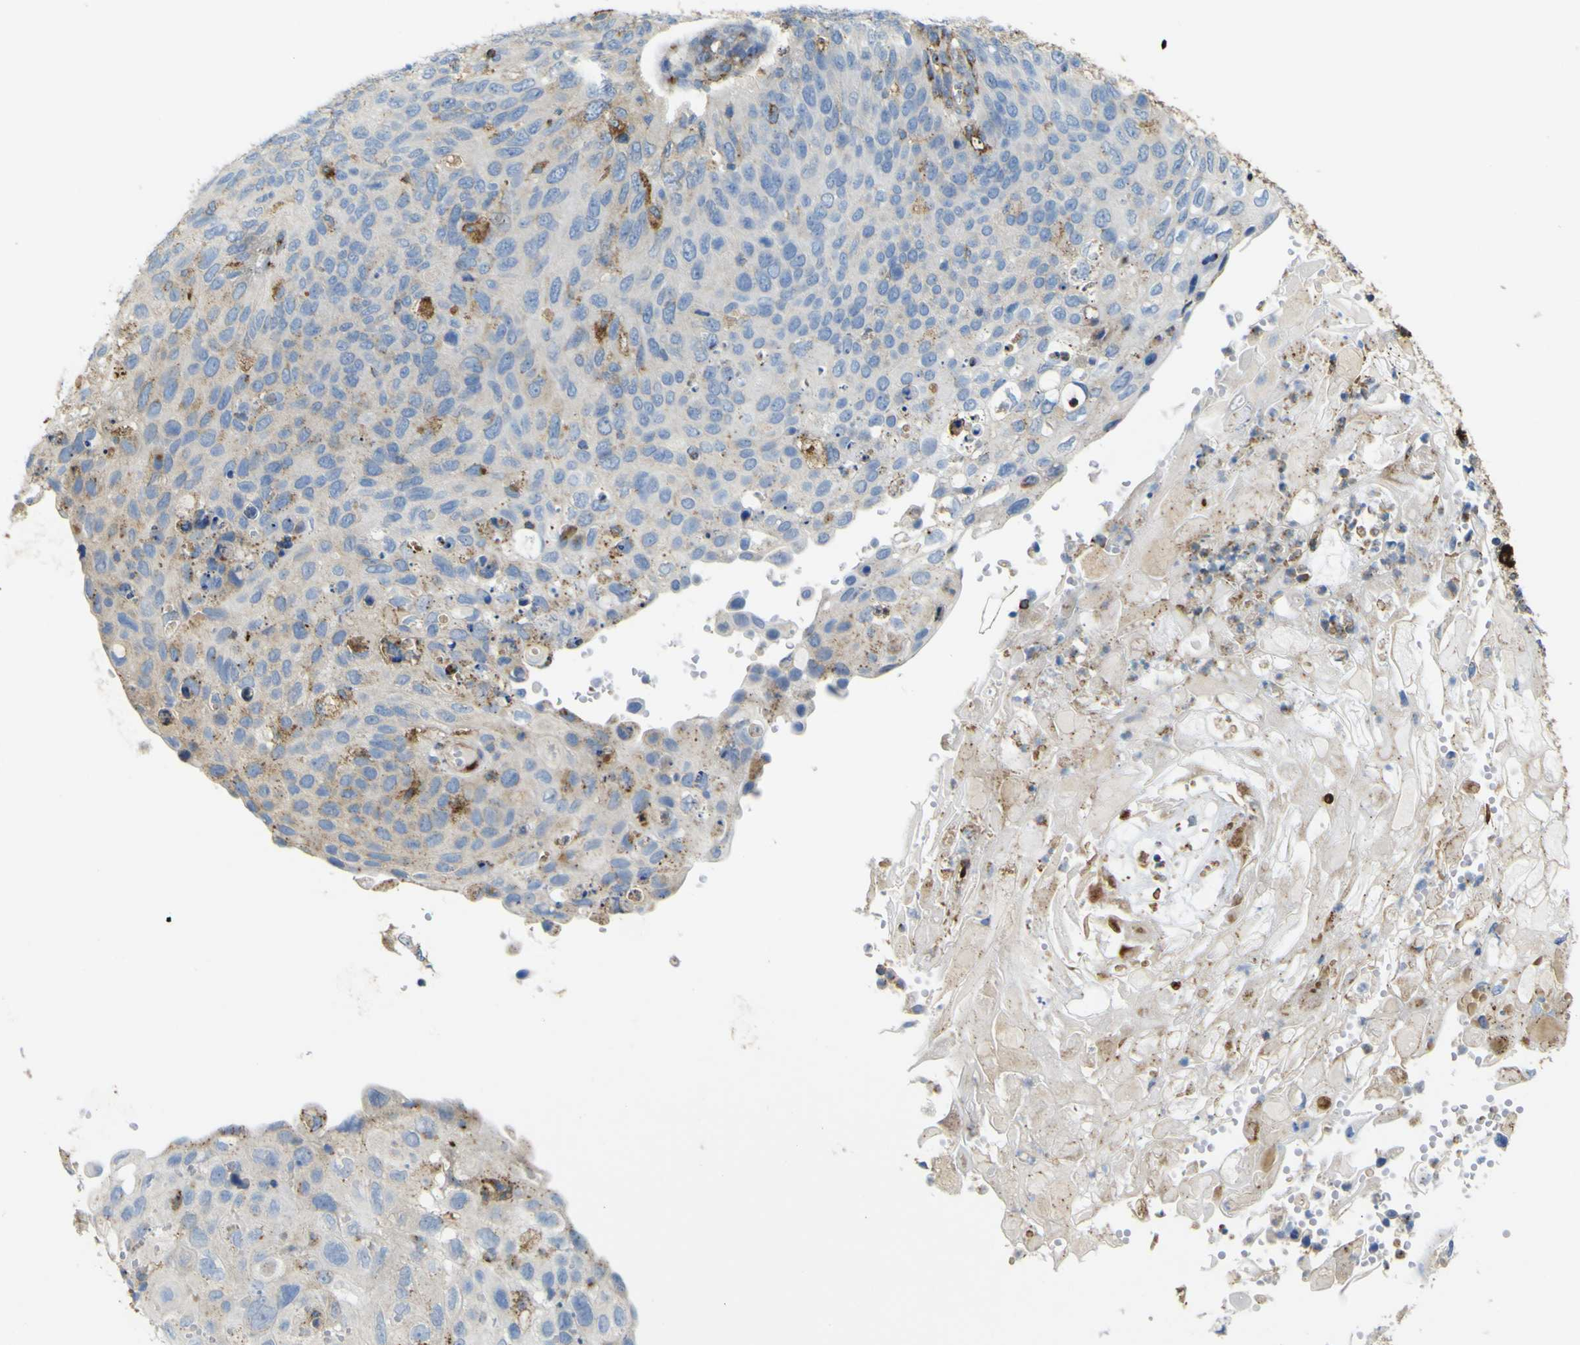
{"staining": {"intensity": "moderate", "quantity": "<25%", "location": "cytoplasmic/membranous"}, "tissue": "cervical cancer", "cell_type": "Tumor cells", "image_type": "cancer", "snomed": [{"axis": "morphology", "description": "Squamous cell carcinoma, NOS"}, {"axis": "topography", "description": "Cervix"}], "caption": "Cervical squamous cell carcinoma stained for a protein exhibits moderate cytoplasmic/membranous positivity in tumor cells. (DAB (3,3'-diaminobenzidine) IHC with brightfield microscopy, high magnification).", "gene": "IGF2R", "patient": {"sex": "female", "age": 70}}